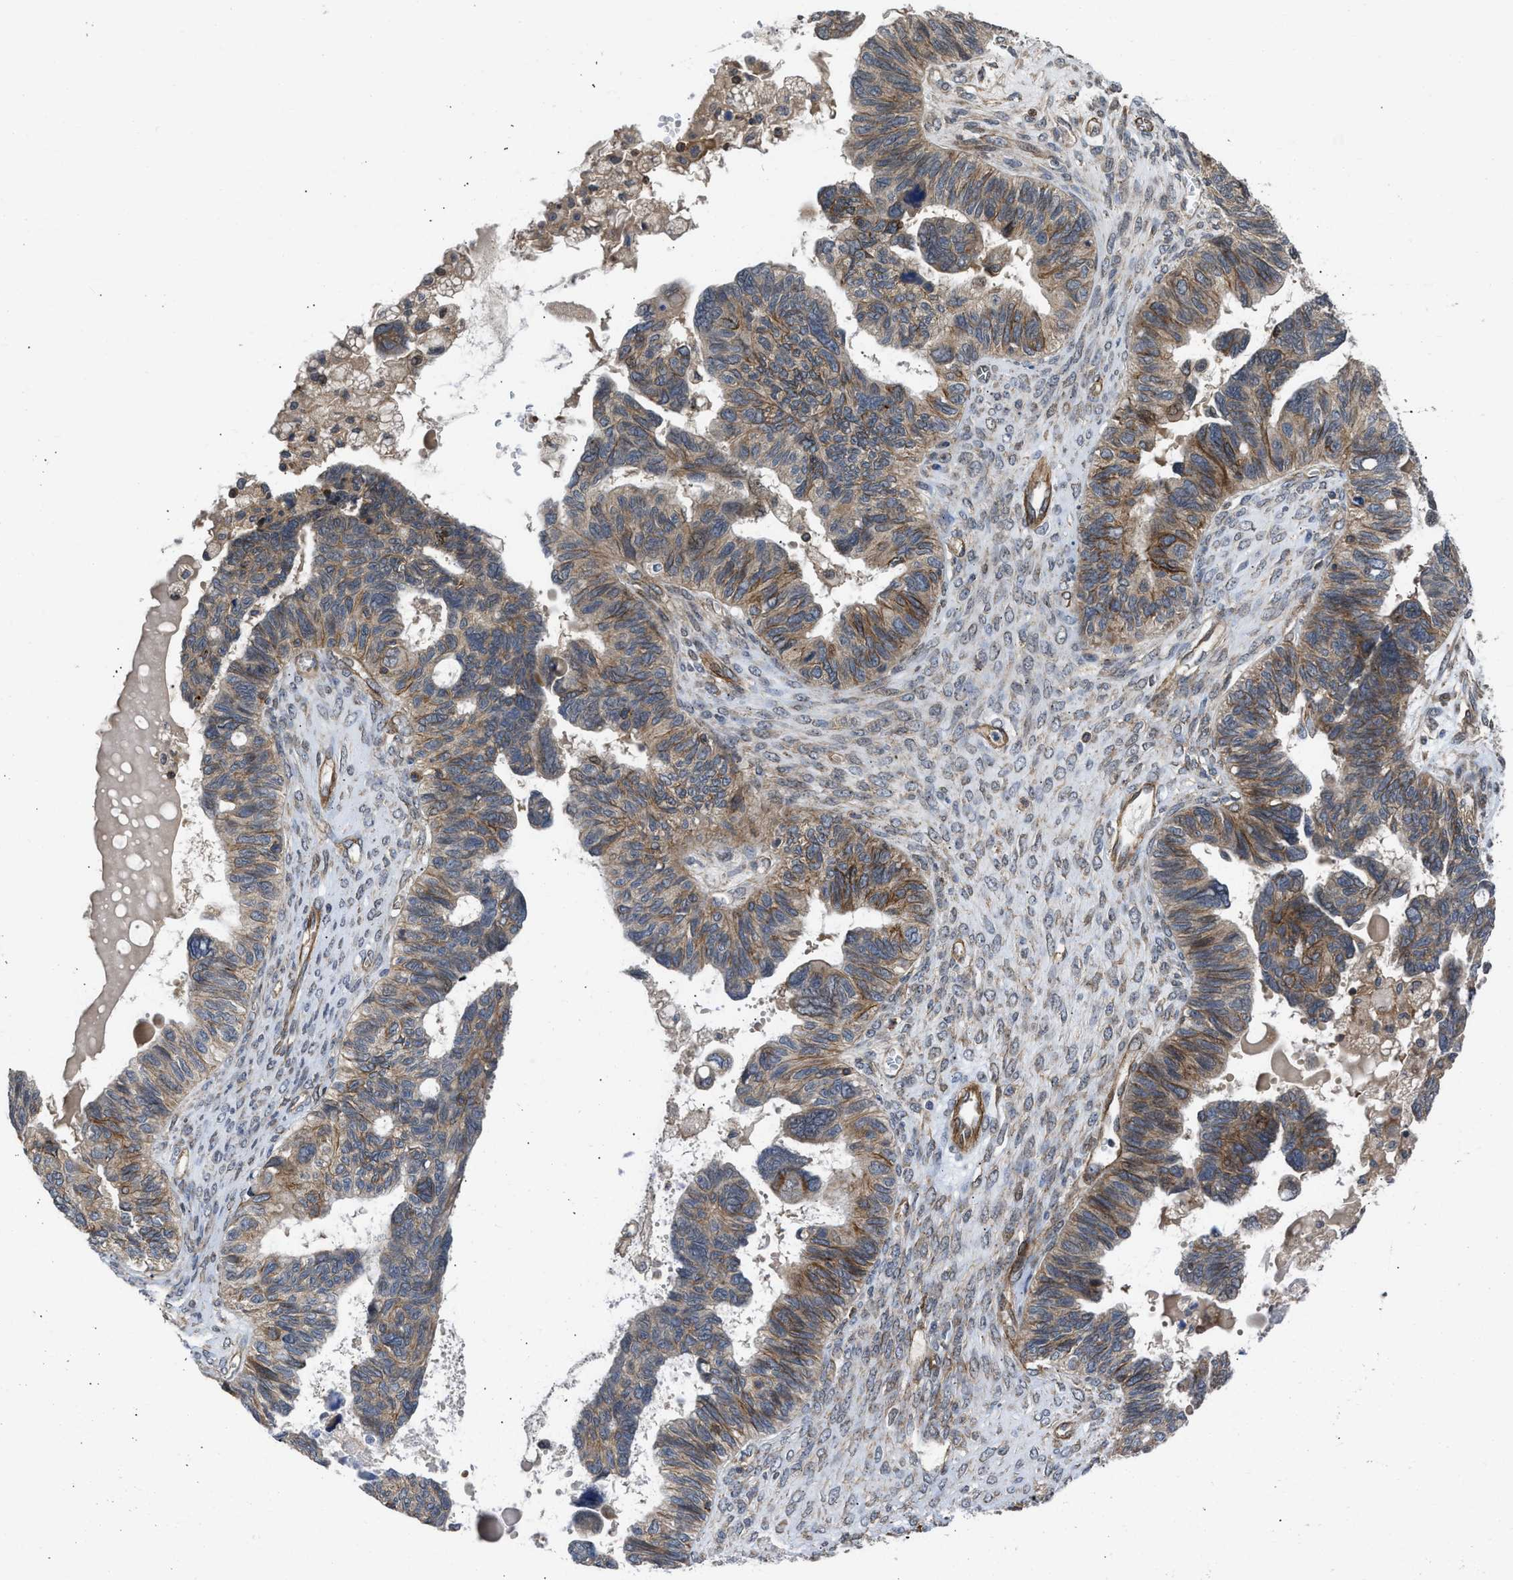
{"staining": {"intensity": "moderate", "quantity": ">75%", "location": "cytoplasmic/membranous"}, "tissue": "ovarian cancer", "cell_type": "Tumor cells", "image_type": "cancer", "snomed": [{"axis": "morphology", "description": "Cystadenocarcinoma, serous, NOS"}, {"axis": "topography", "description": "Ovary"}], "caption": "Immunohistochemical staining of human ovarian cancer shows medium levels of moderate cytoplasmic/membranous protein positivity in approximately >75% of tumor cells.", "gene": "GPATCH2L", "patient": {"sex": "female", "age": 79}}